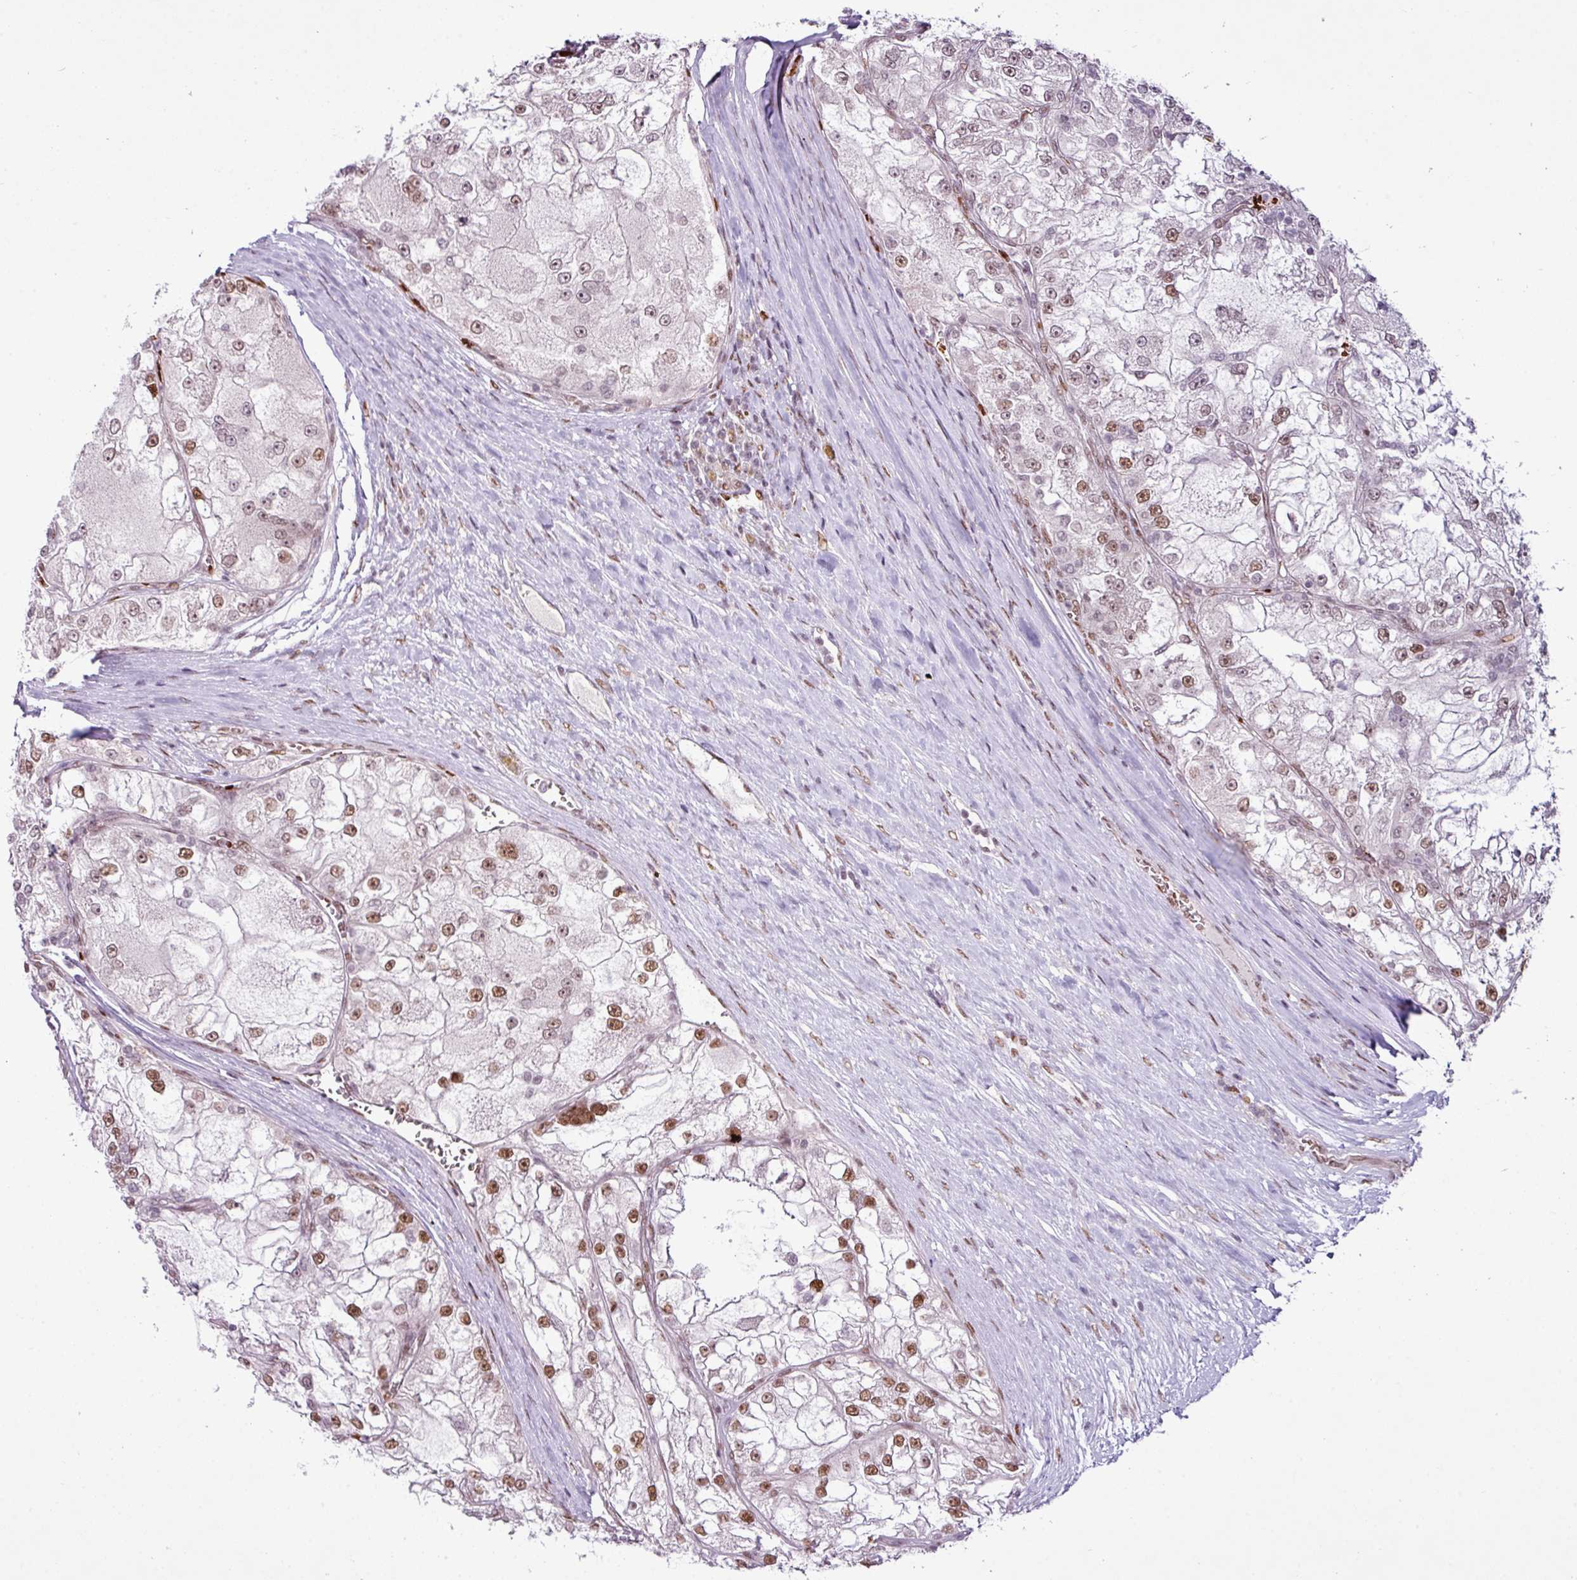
{"staining": {"intensity": "moderate", "quantity": "25%-75%", "location": "nuclear"}, "tissue": "renal cancer", "cell_type": "Tumor cells", "image_type": "cancer", "snomed": [{"axis": "morphology", "description": "Adenocarcinoma, NOS"}, {"axis": "topography", "description": "Kidney"}], "caption": "Renal cancer stained for a protein (brown) demonstrates moderate nuclear positive staining in approximately 25%-75% of tumor cells.", "gene": "PRDM5", "patient": {"sex": "female", "age": 72}}